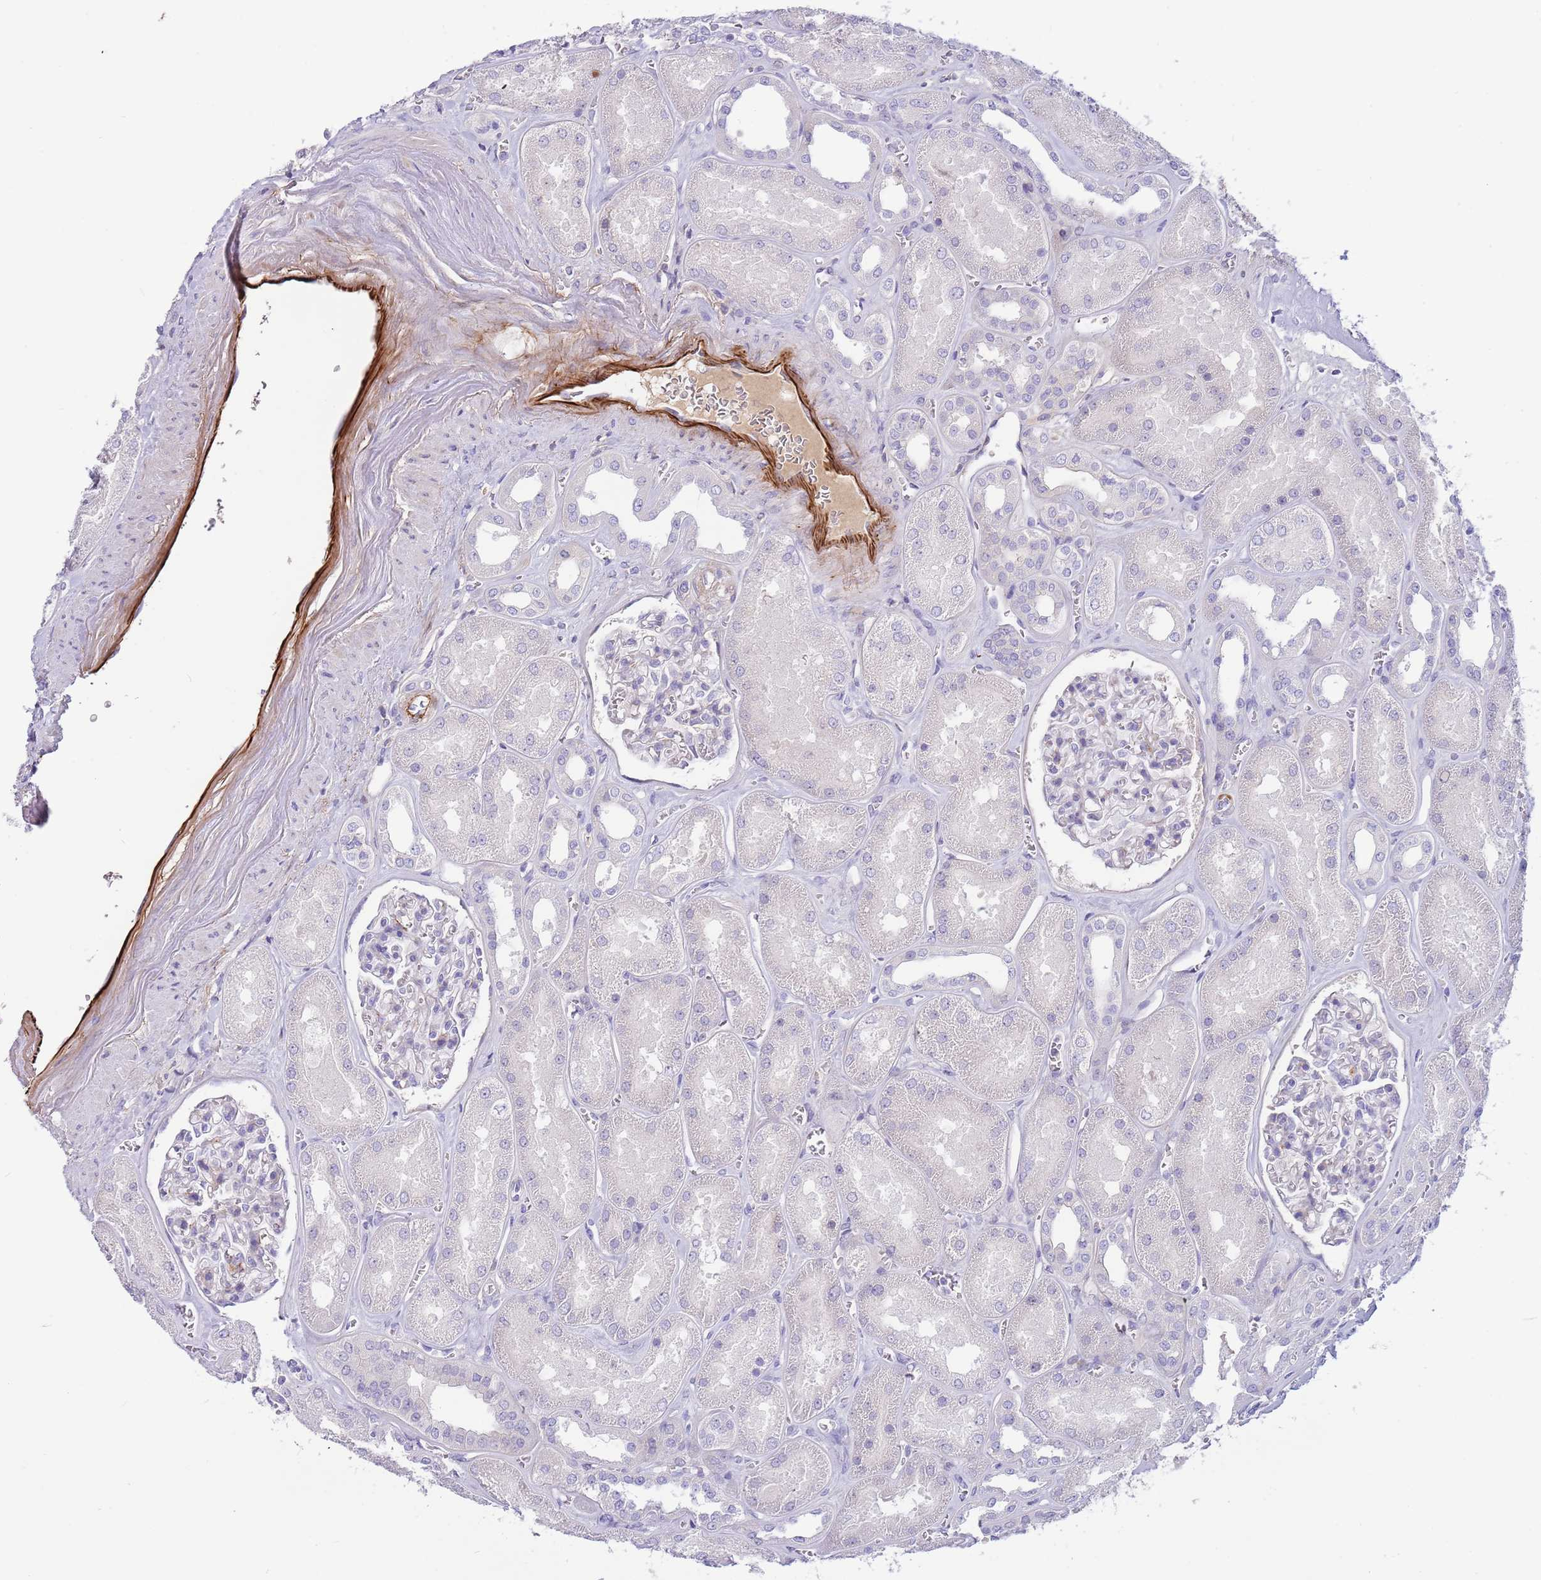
{"staining": {"intensity": "negative", "quantity": "none", "location": "none"}, "tissue": "kidney", "cell_type": "Cells in glomeruli", "image_type": "normal", "snomed": [{"axis": "morphology", "description": "Normal tissue, NOS"}, {"axis": "morphology", "description": "Adenocarcinoma, NOS"}, {"axis": "topography", "description": "Kidney"}], "caption": "IHC of normal human kidney exhibits no positivity in cells in glomeruli. (DAB (3,3'-diaminobenzidine) immunohistochemistry (IHC) visualized using brightfield microscopy, high magnification).", "gene": "LEPROTL1", "patient": {"sex": "female", "age": 68}}